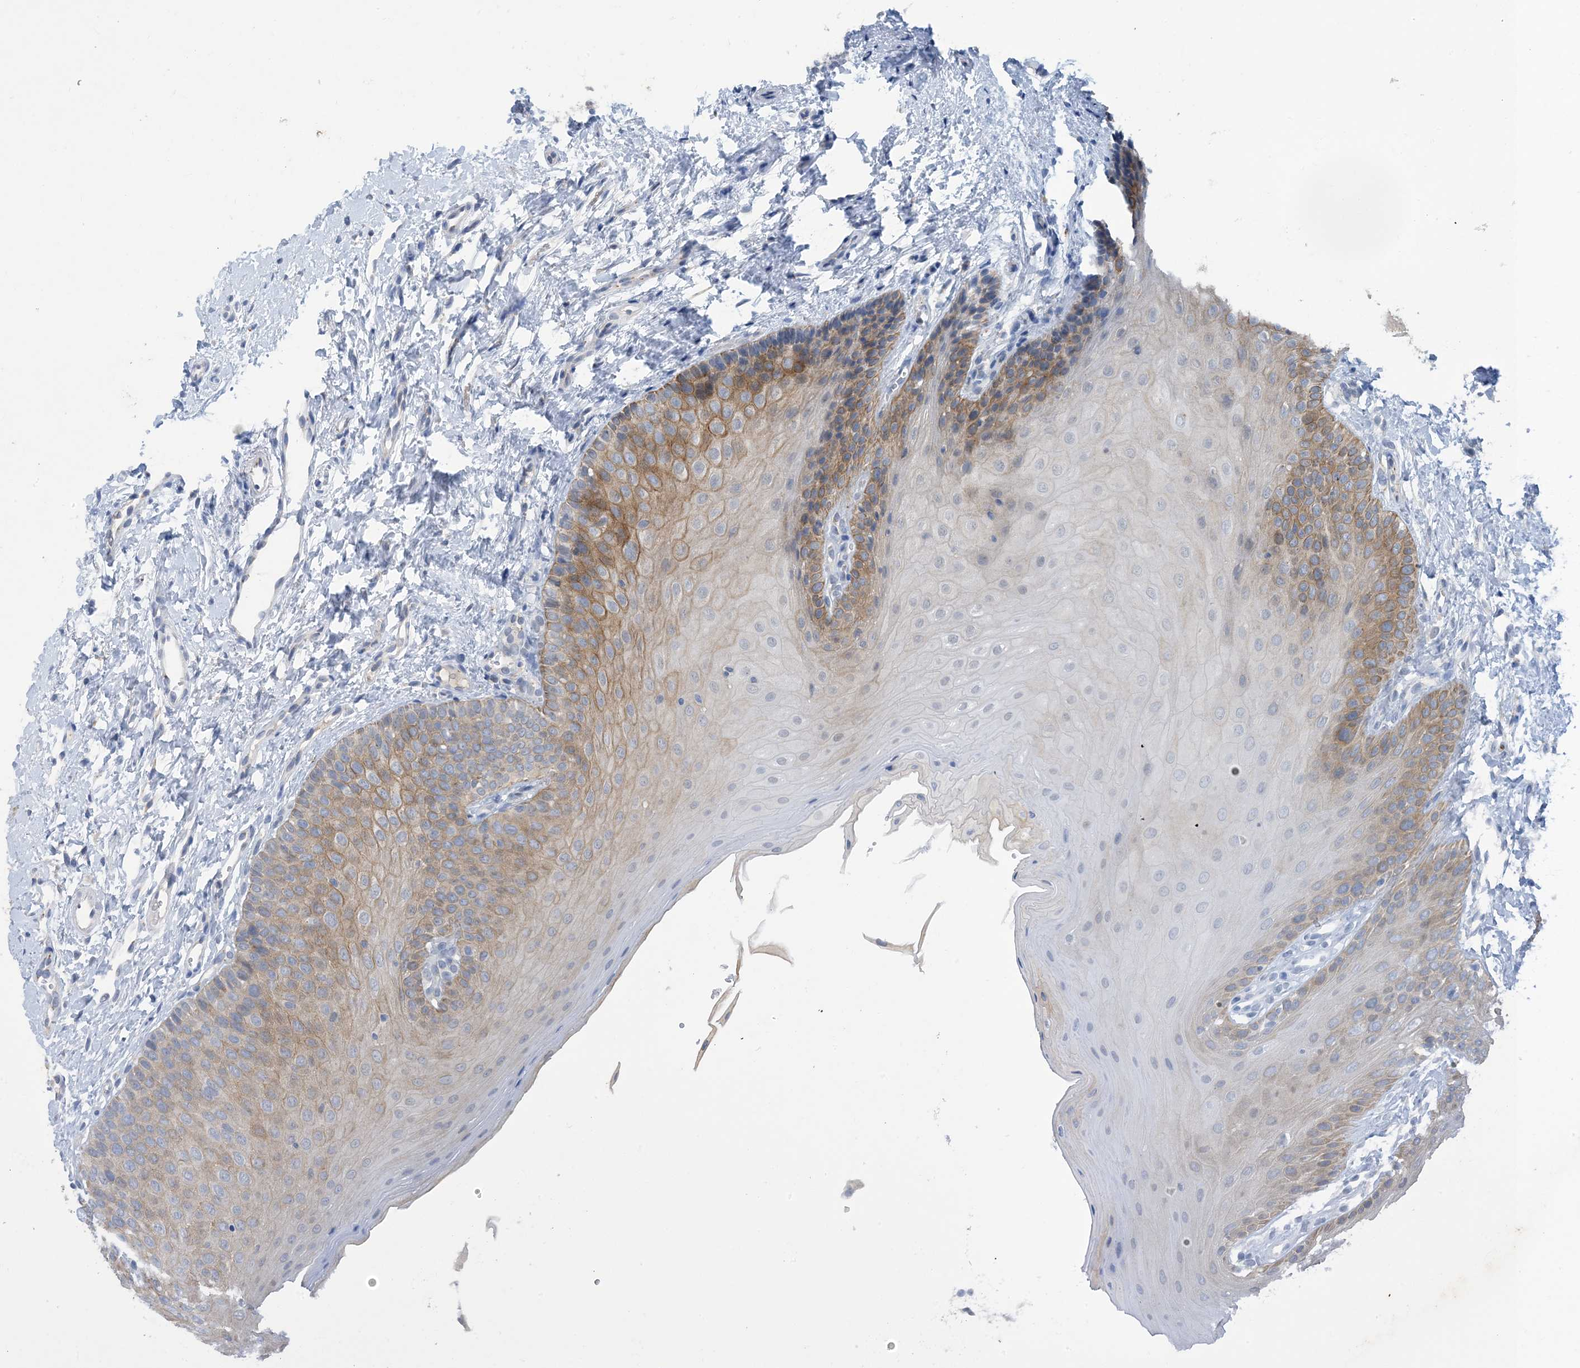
{"staining": {"intensity": "moderate", "quantity": "25%-75%", "location": "cytoplasmic/membranous"}, "tissue": "oral mucosa", "cell_type": "Squamous epithelial cells", "image_type": "normal", "snomed": [{"axis": "morphology", "description": "Normal tissue, NOS"}, {"axis": "topography", "description": "Oral tissue"}], "caption": "DAB immunohistochemical staining of unremarkable human oral mucosa reveals moderate cytoplasmic/membranous protein staining in about 25%-75% of squamous epithelial cells. (brown staining indicates protein expression, while blue staining denotes nuclei).", "gene": "TINAG", "patient": {"sex": "female", "age": 68}}